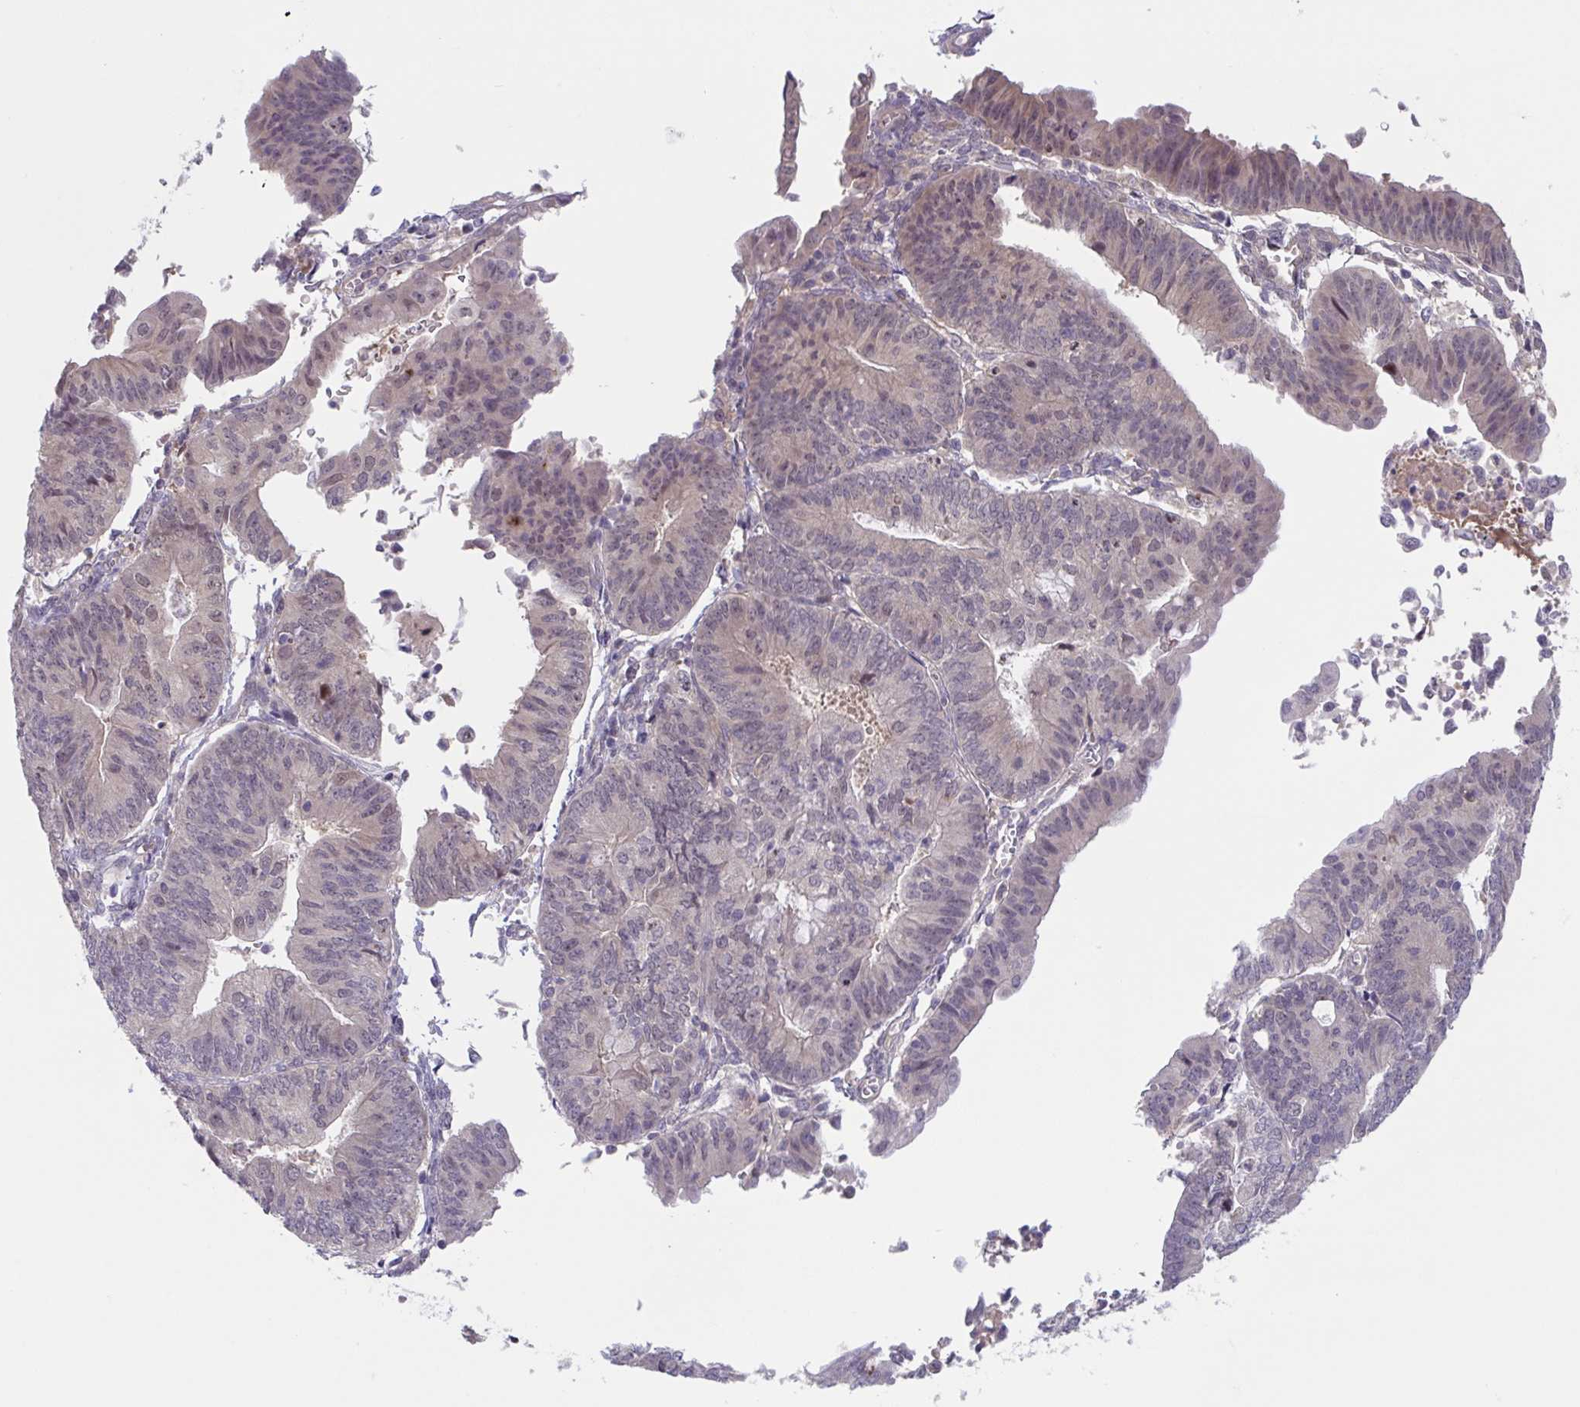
{"staining": {"intensity": "weak", "quantity": "<25%", "location": "nuclear"}, "tissue": "endometrial cancer", "cell_type": "Tumor cells", "image_type": "cancer", "snomed": [{"axis": "morphology", "description": "Adenocarcinoma, NOS"}, {"axis": "topography", "description": "Endometrium"}], "caption": "DAB immunohistochemical staining of human adenocarcinoma (endometrial) demonstrates no significant staining in tumor cells. The staining was performed using DAB (3,3'-diaminobenzidine) to visualize the protein expression in brown, while the nuclei were stained in blue with hematoxylin (Magnification: 20x).", "gene": "RIOK1", "patient": {"sex": "female", "age": 65}}